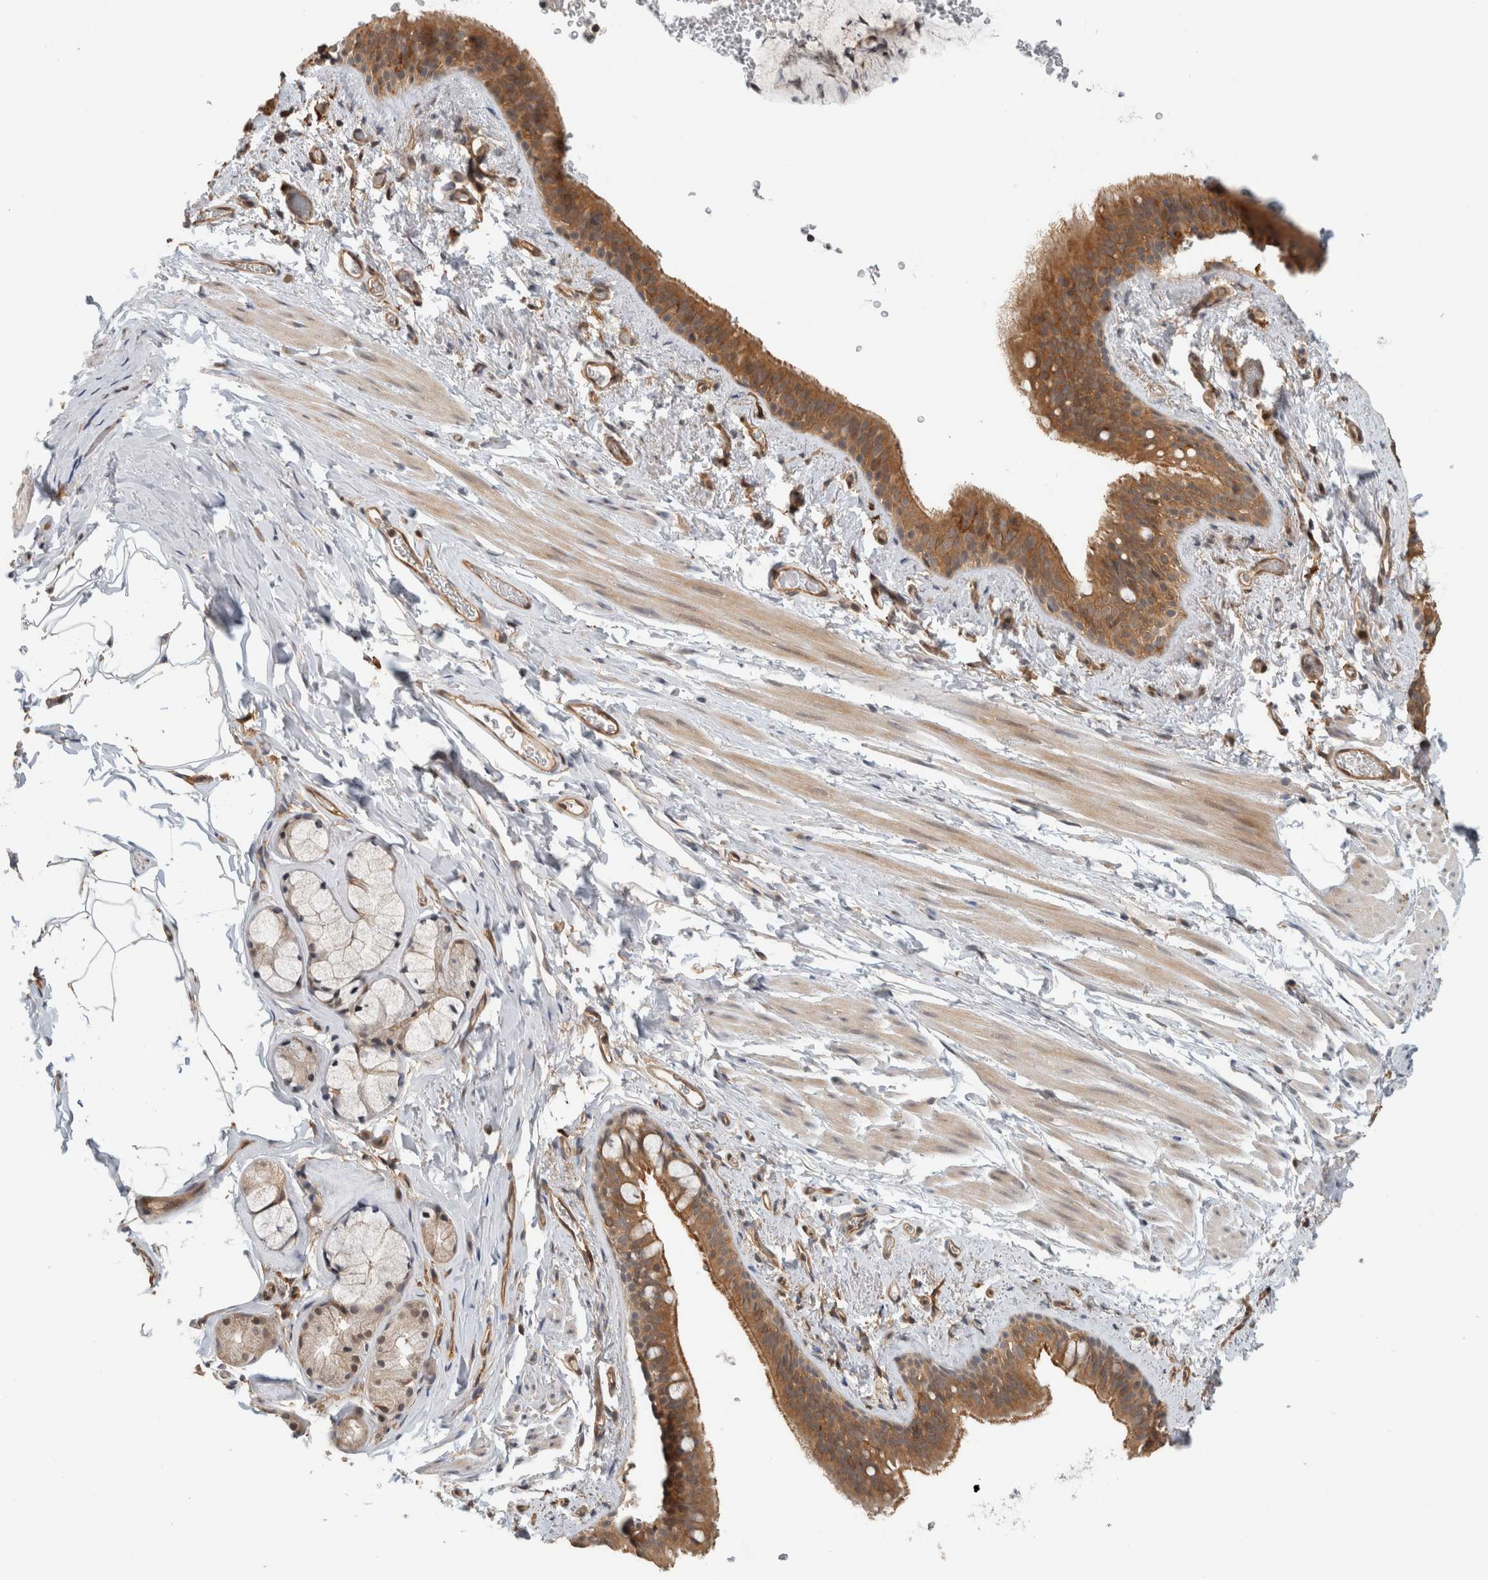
{"staining": {"intensity": "moderate", "quantity": ">75%", "location": "cytoplasmic/membranous"}, "tissue": "bronchus", "cell_type": "Respiratory epithelial cells", "image_type": "normal", "snomed": [{"axis": "morphology", "description": "Normal tissue, NOS"}, {"axis": "topography", "description": "Cartilage tissue"}, {"axis": "topography", "description": "Bronchus"}, {"axis": "topography", "description": "Lung"}], "caption": "Immunohistochemical staining of normal human bronchus reveals moderate cytoplasmic/membranous protein staining in approximately >75% of respiratory epithelial cells.", "gene": "PFDN4", "patient": {"sex": "male", "age": 64}}